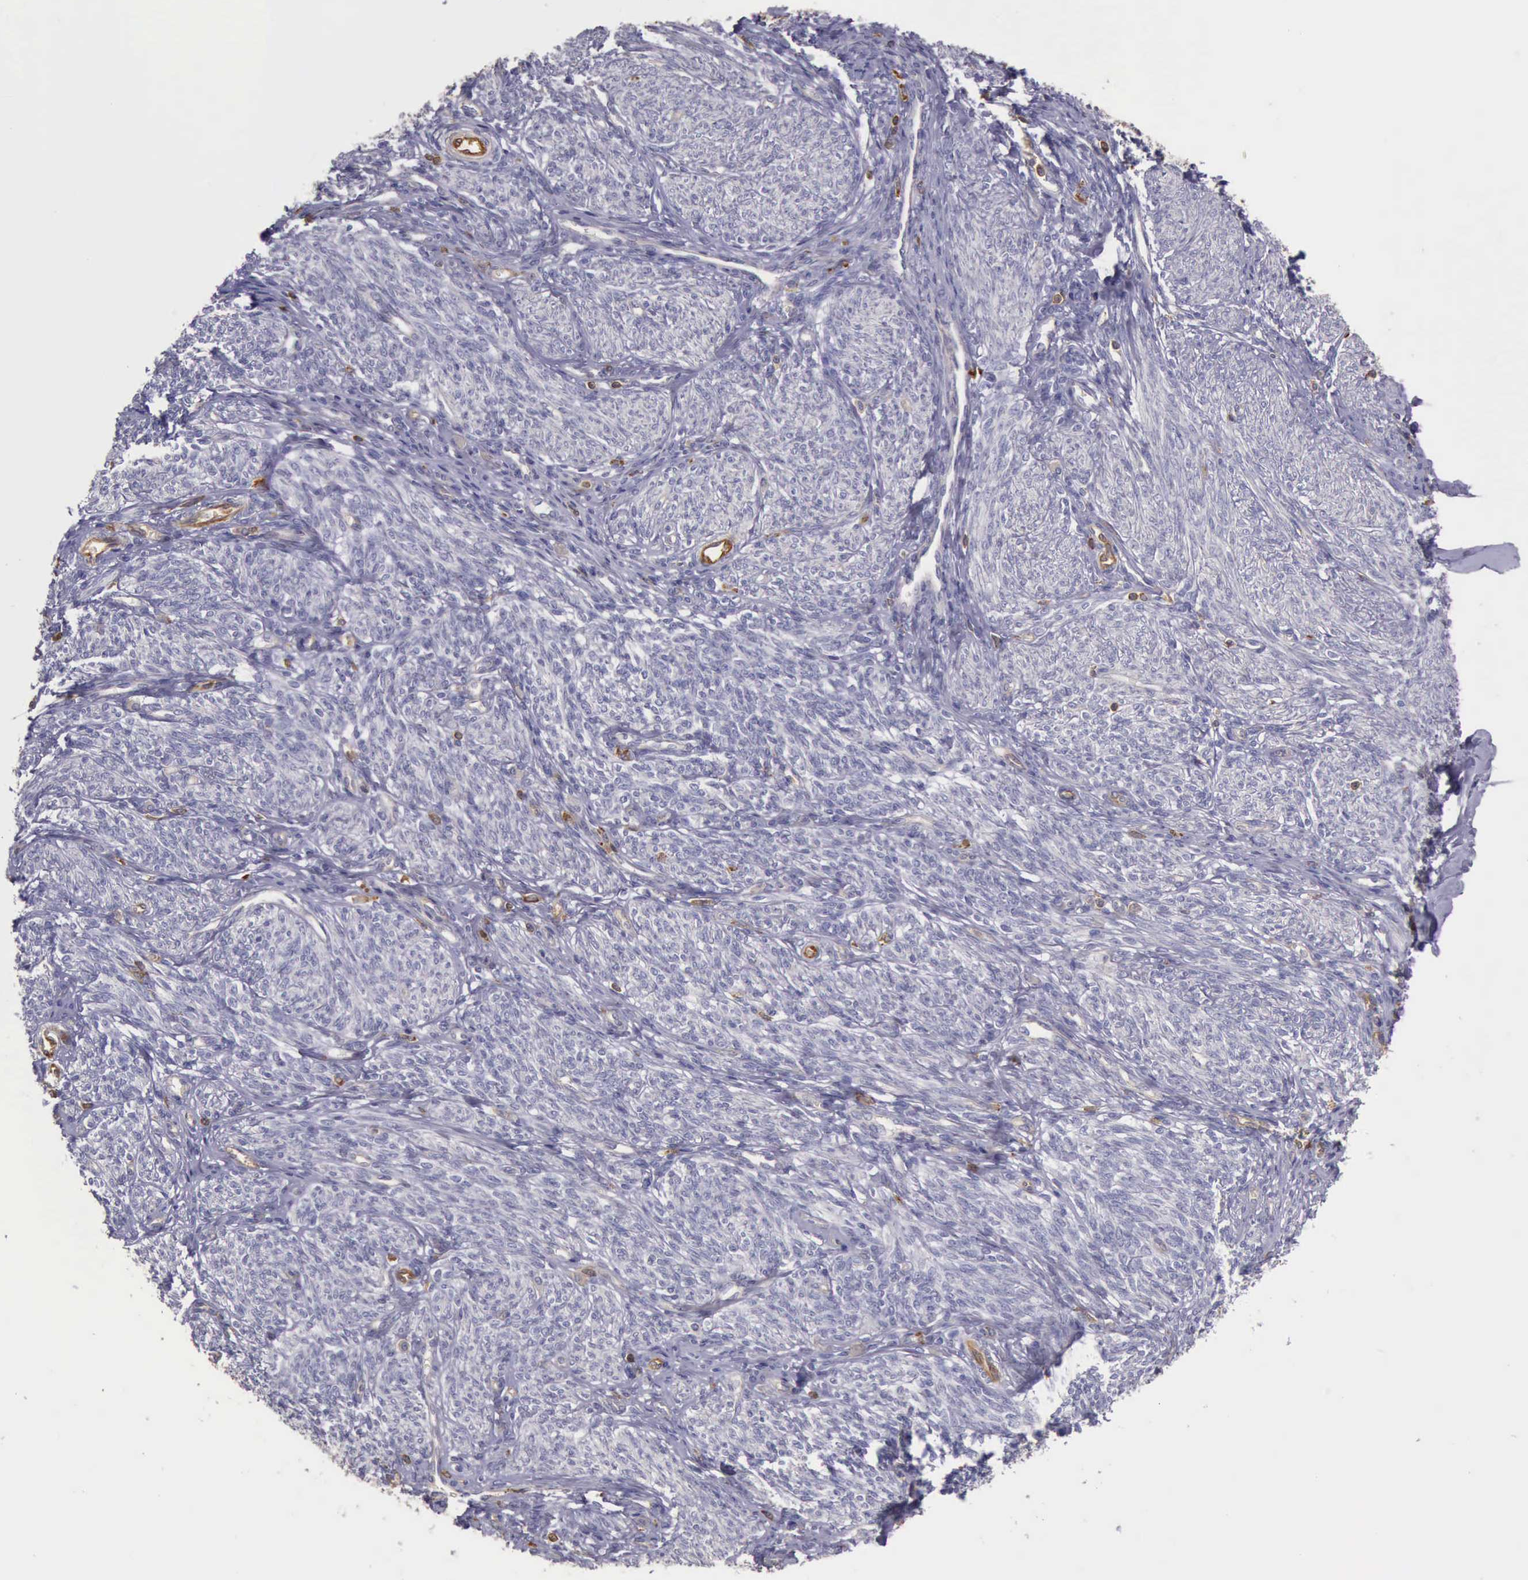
{"staining": {"intensity": "negative", "quantity": "none", "location": "none"}, "tissue": "endometrium", "cell_type": "Cells in endometrial stroma", "image_type": "normal", "snomed": [{"axis": "morphology", "description": "Normal tissue, NOS"}, {"axis": "topography", "description": "Endometrium"}], "caption": "An IHC image of unremarkable endometrium is shown. There is no staining in cells in endometrial stroma of endometrium.", "gene": "ARHGAP4", "patient": {"sex": "female", "age": 82}}